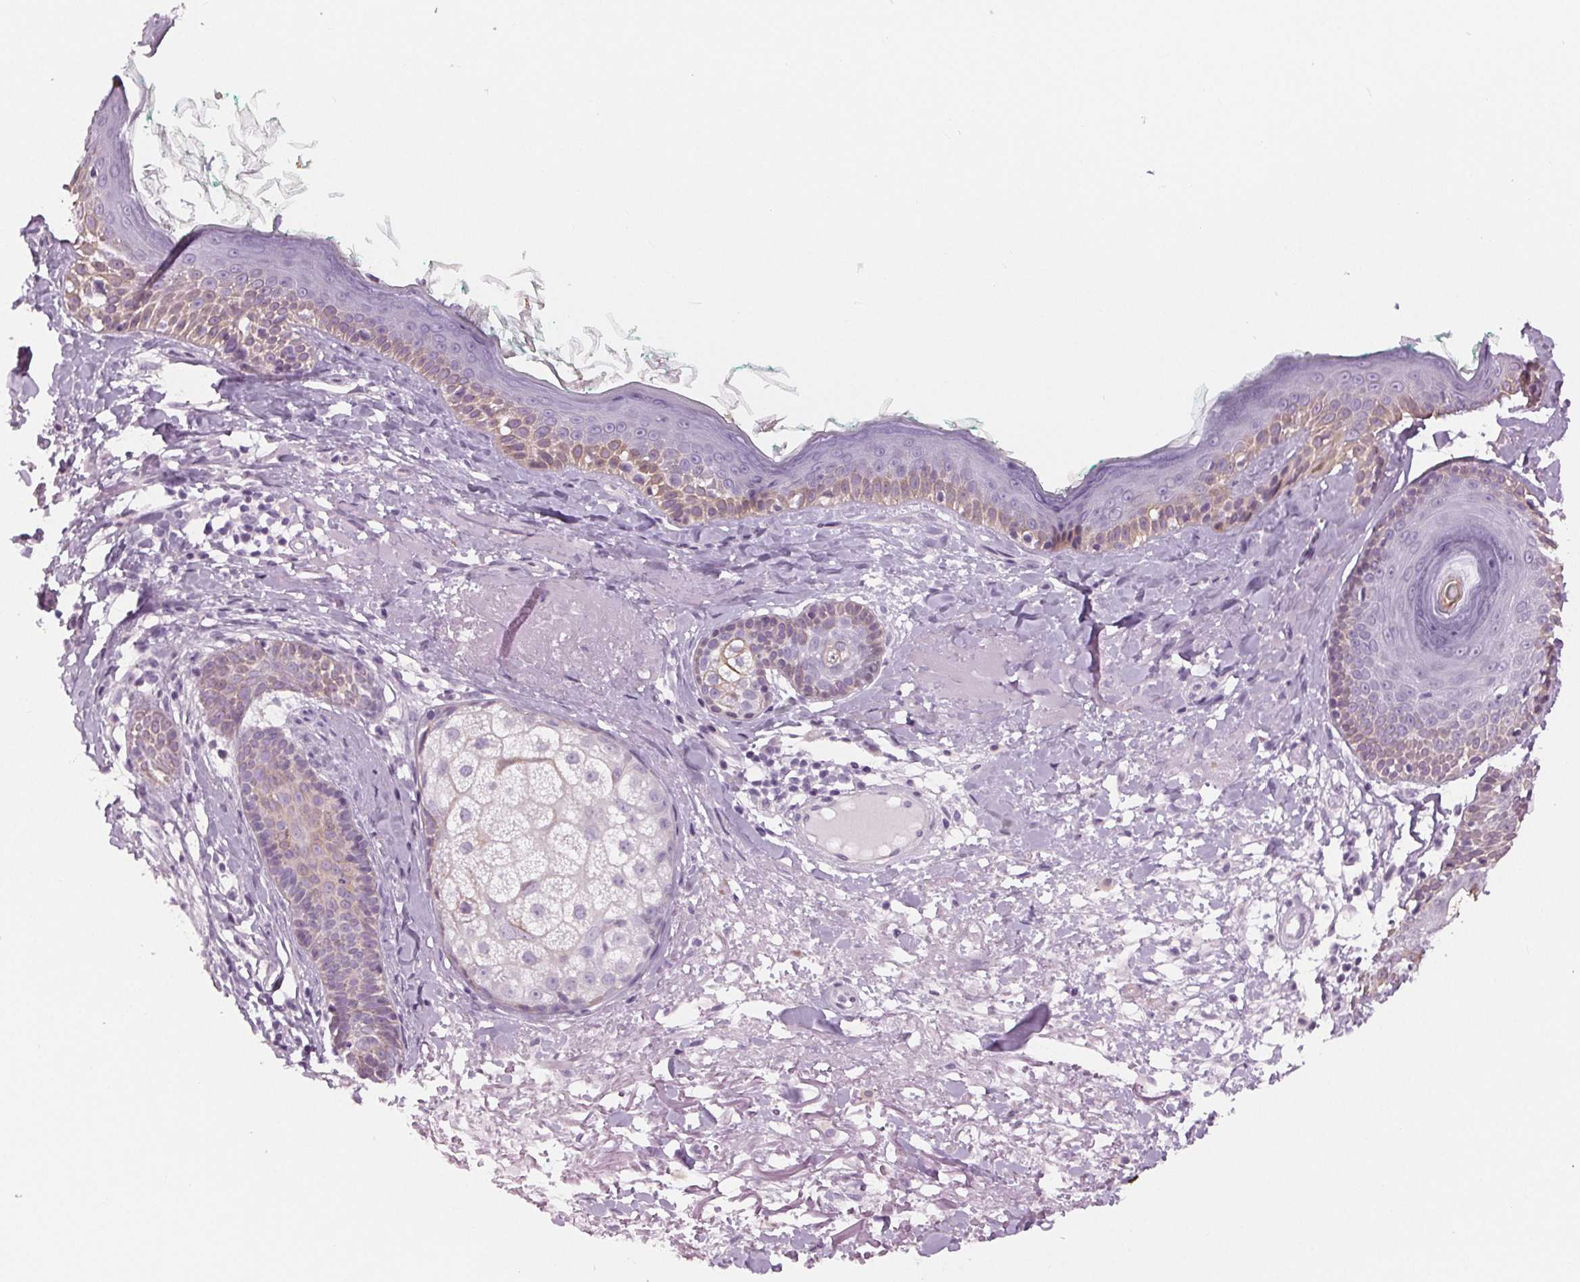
{"staining": {"intensity": "negative", "quantity": "none", "location": "none"}, "tissue": "skin", "cell_type": "Fibroblasts", "image_type": "normal", "snomed": [{"axis": "morphology", "description": "Normal tissue, NOS"}, {"axis": "topography", "description": "Skin"}], "caption": "IHC histopathology image of normal skin: skin stained with DAB reveals no significant protein staining in fibroblasts.", "gene": "MISP", "patient": {"sex": "male", "age": 73}}